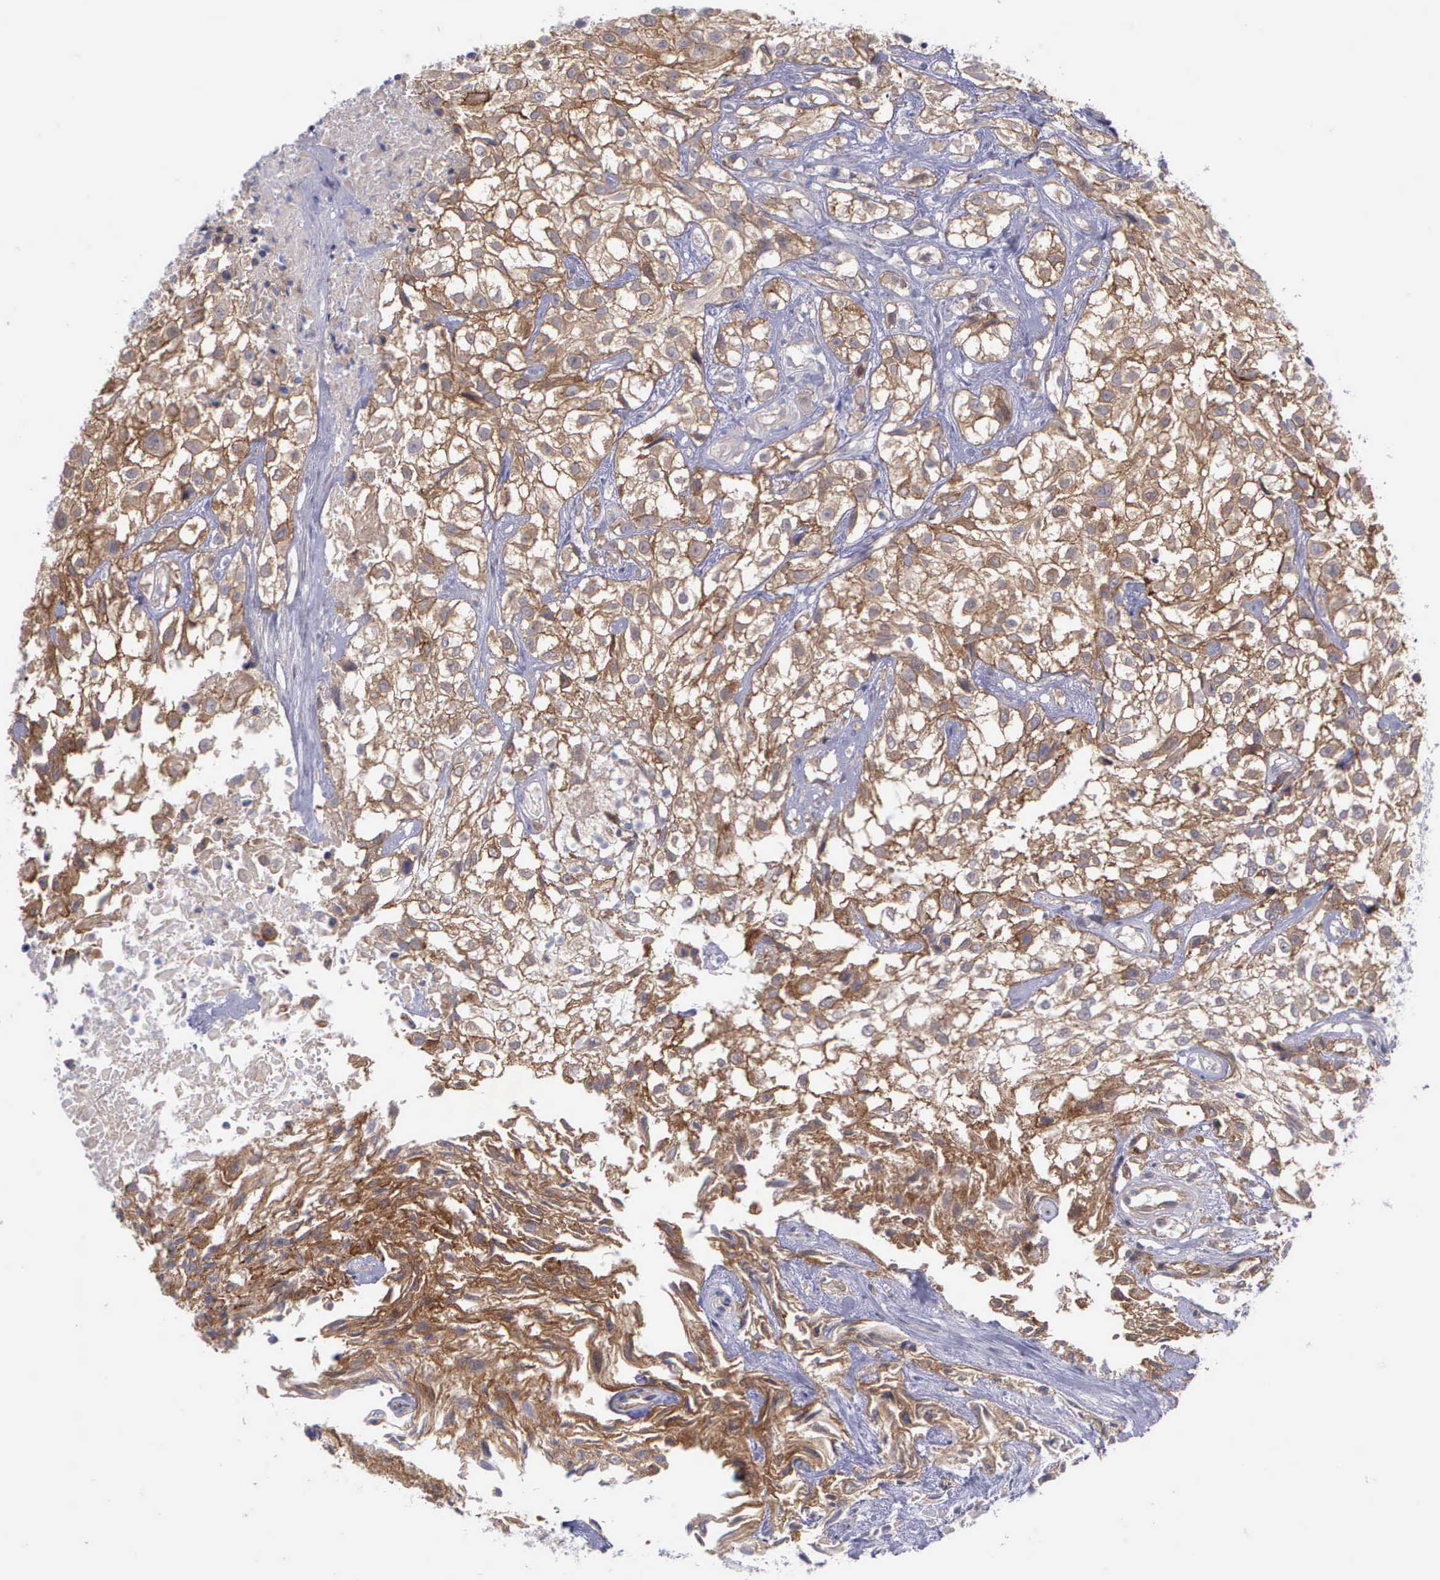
{"staining": {"intensity": "moderate", "quantity": "25%-75%", "location": "cytoplasmic/membranous"}, "tissue": "urothelial cancer", "cell_type": "Tumor cells", "image_type": "cancer", "snomed": [{"axis": "morphology", "description": "Urothelial carcinoma, High grade"}, {"axis": "topography", "description": "Urinary bladder"}], "caption": "The photomicrograph displays staining of high-grade urothelial carcinoma, revealing moderate cytoplasmic/membranous protein positivity (brown color) within tumor cells. (IHC, brightfield microscopy, high magnification).", "gene": "MICAL3", "patient": {"sex": "male", "age": 56}}